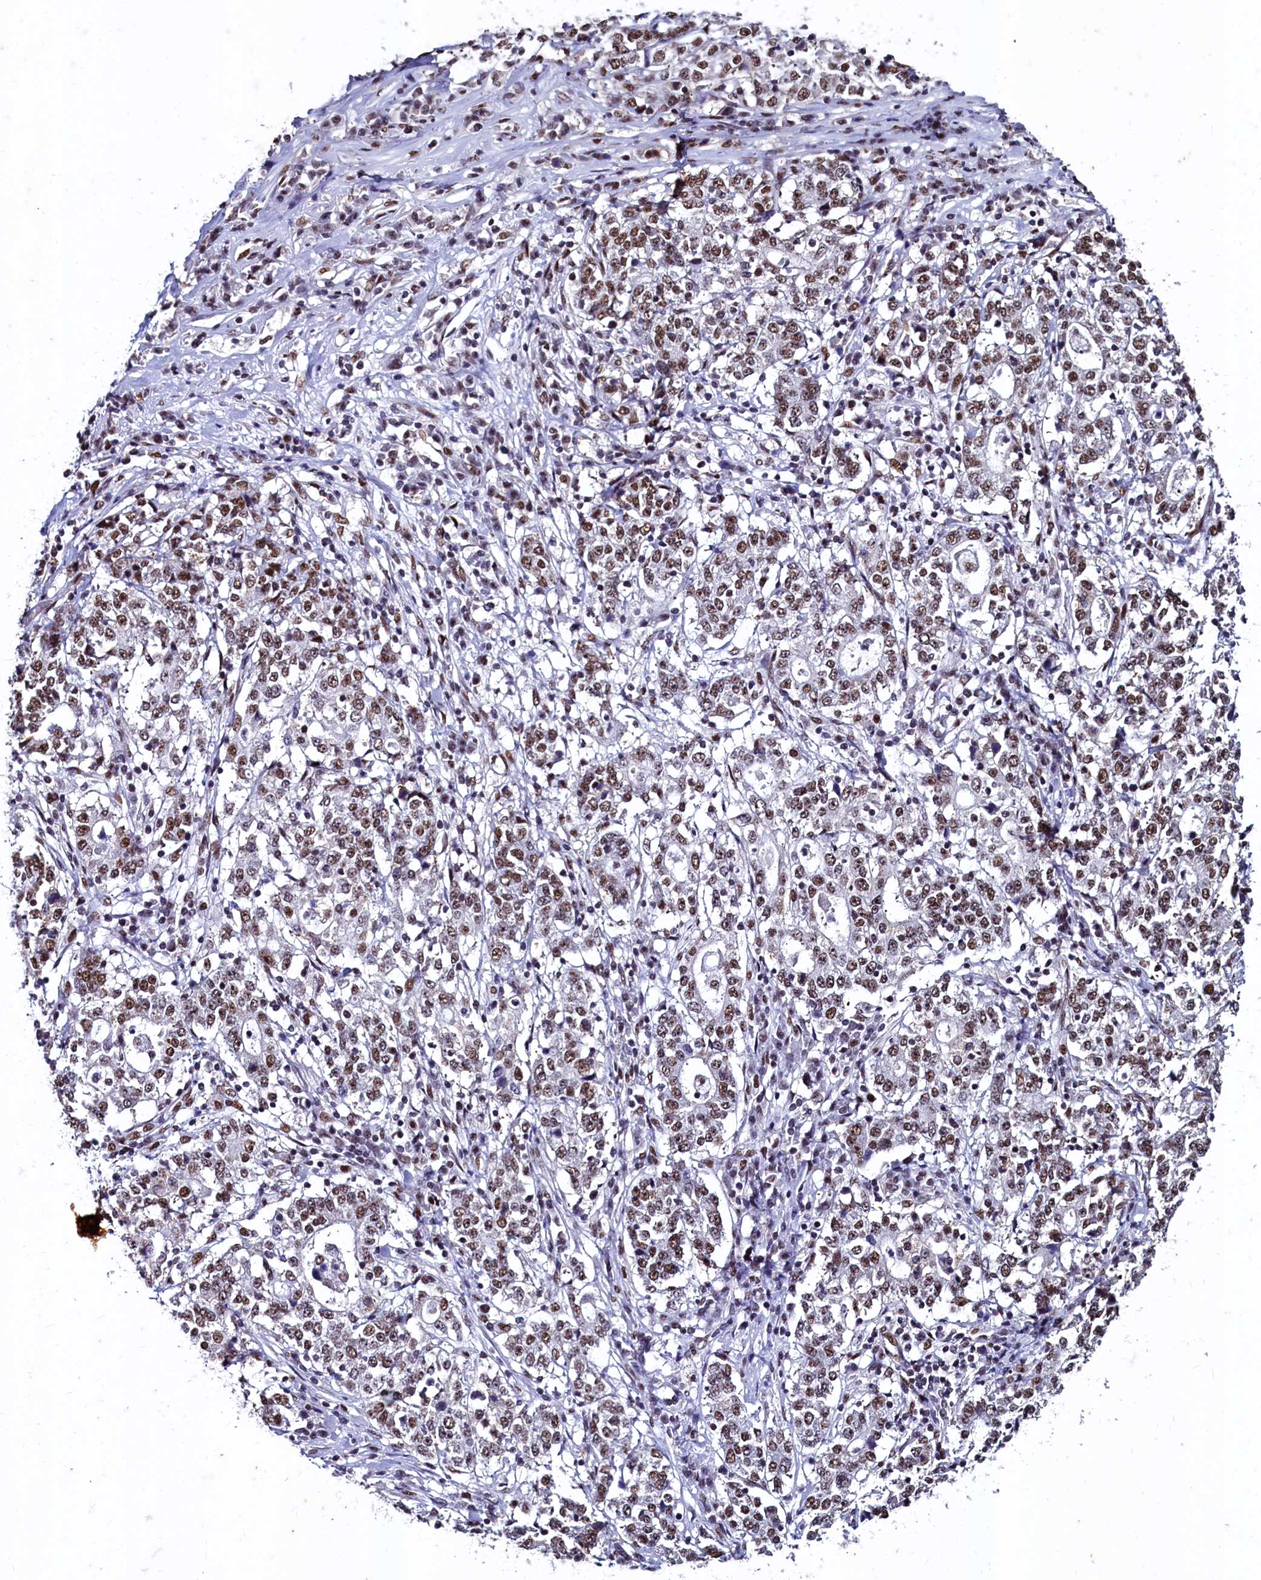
{"staining": {"intensity": "moderate", "quantity": ">75%", "location": "nuclear"}, "tissue": "stomach cancer", "cell_type": "Tumor cells", "image_type": "cancer", "snomed": [{"axis": "morphology", "description": "Adenocarcinoma, NOS"}, {"axis": "topography", "description": "Stomach"}], "caption": "The immunohistochemical stain highlights moderate nuclear expression in tumor cells of stomach adenocarcinoma tissue.", "gene": "CPSF7", "patient": {"sex": "male", "age": 59}}